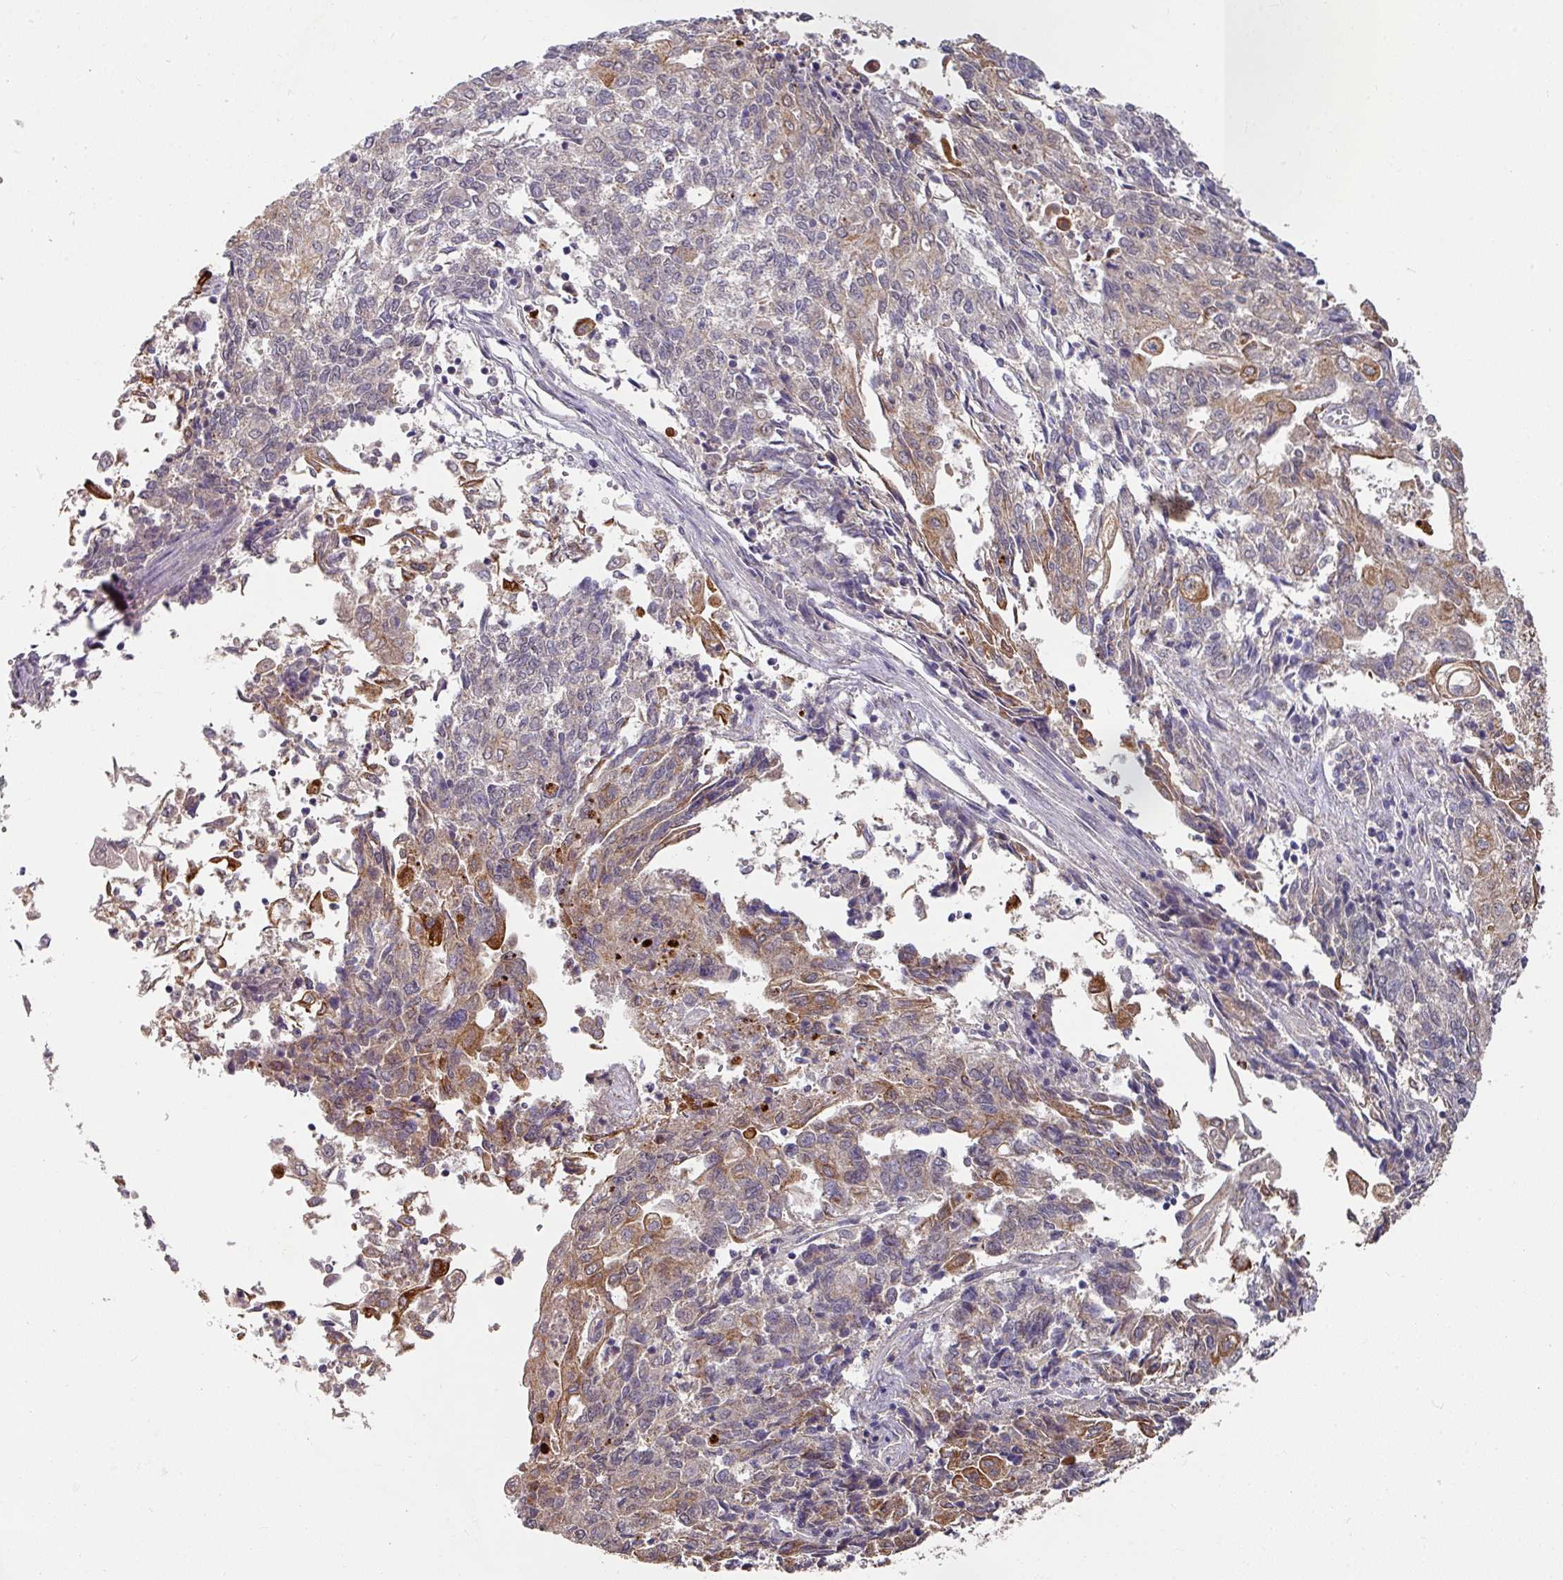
{"staining": {"intensity": "moderate", "quantity": "<25%", "location": "cytoplasmic/membranous"}, "tissue": "endometrial cancer", "cell_type": "Tumor cells", "image_type": "cancer", "snomed": [{"axis": "morphology", "description": "Adenocarcinoma, NOS"}, {"axis": "topography", "description": "Endometrium"}], "caption": "Human endometrial cancer (adenocarcinoma) stained for a protein (brown) exhibits moderate cytoplasmic/membranous positive positivity in approximately <25% of tumor cells.", "gene": "EXTL3", "patient": {"sex": "female", "age": 54}}